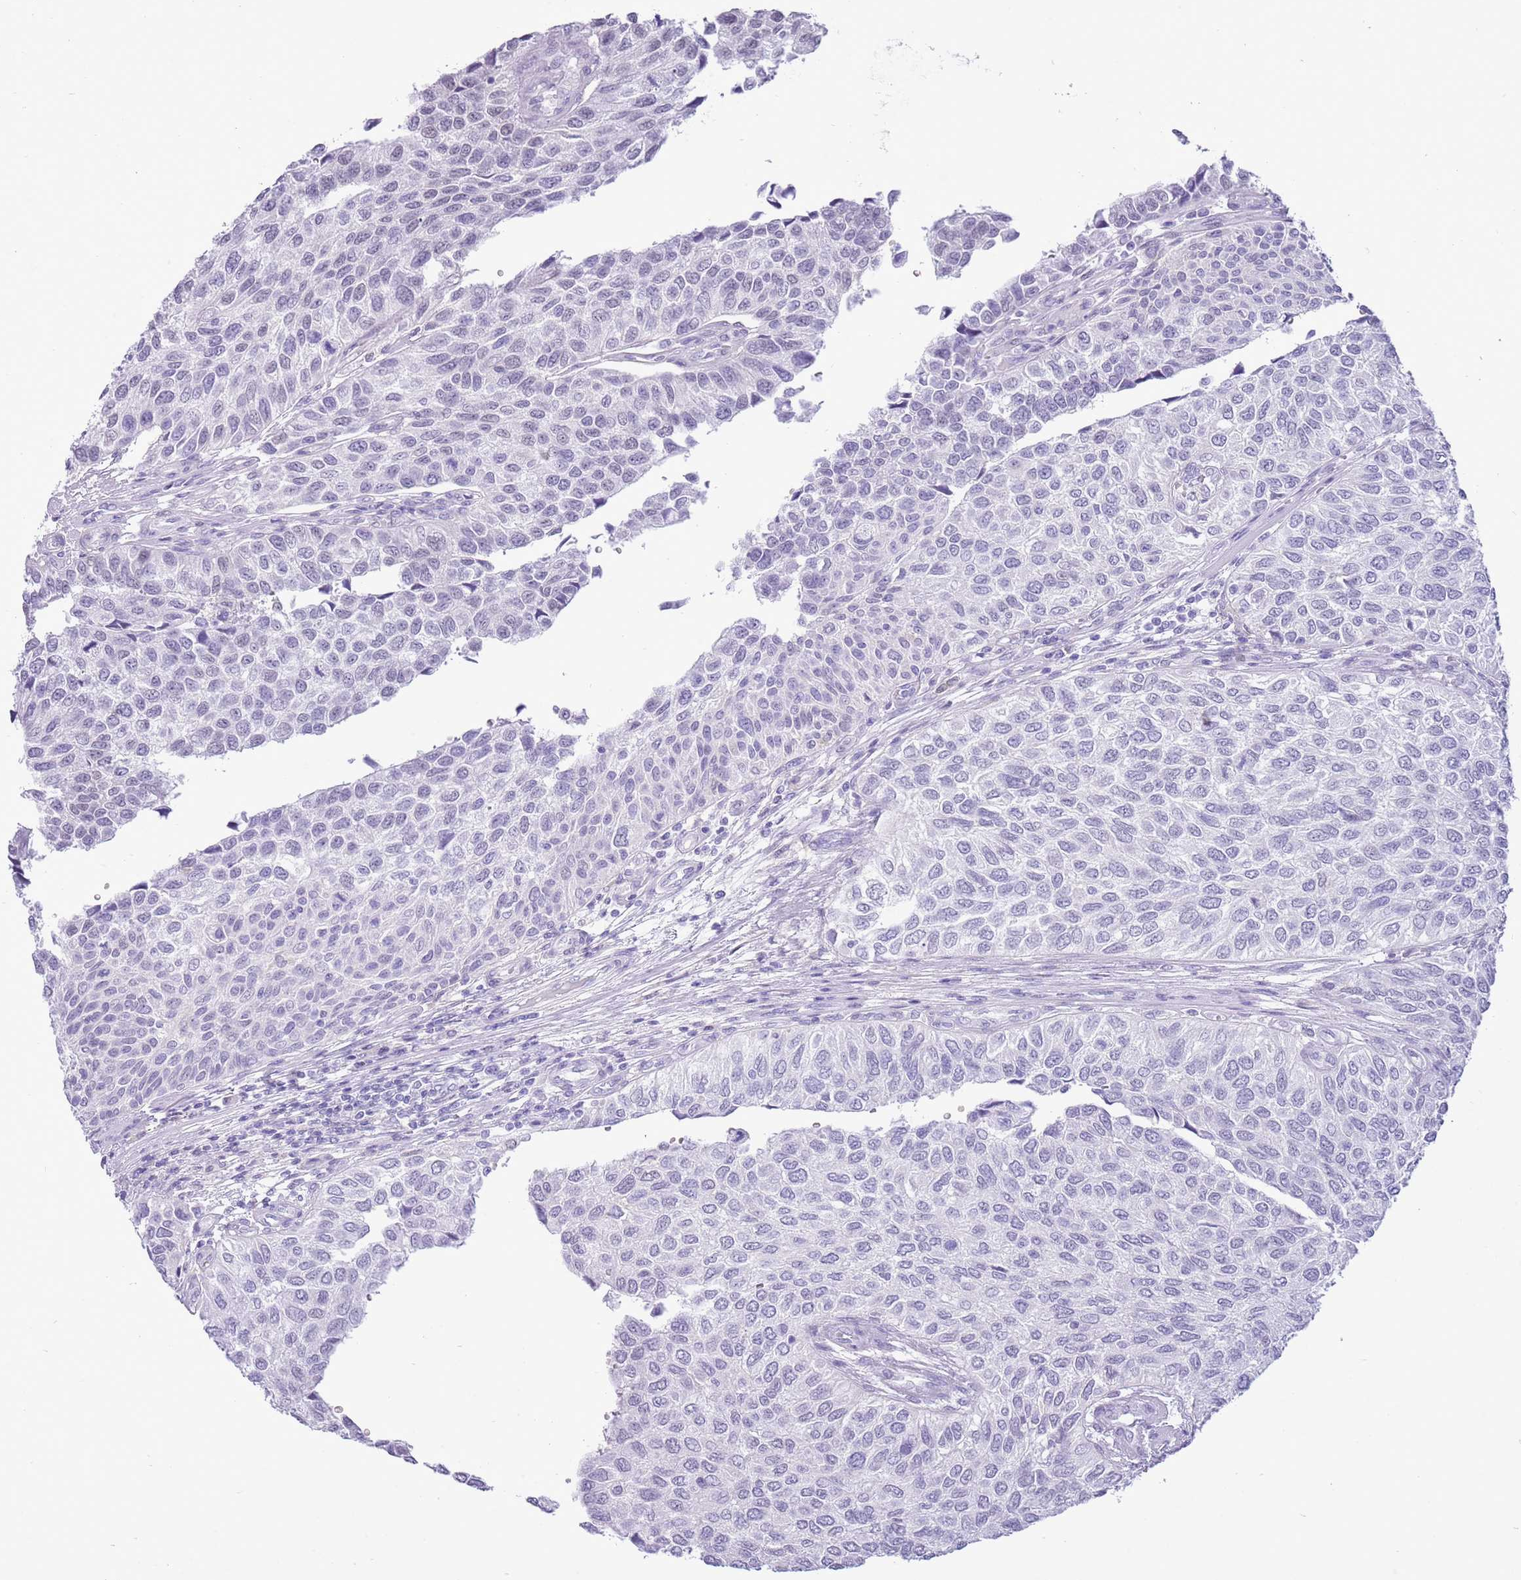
{"staining": {"intensity": "negative", "quantity": "none", "location": "none"}, "tissue": "urothelial cancer", "cell_type": "Tumor cells", "image_type": "cancer", "snomed": [{"axis": "morphology", "description": "Urothelial carcinoma, NOS"}, {"axis": "topography", "description": "Urinary bladder"}], "caption": "Human urothelial cancer stained for a protein using immunohistochemistry demonstrates no positivity in tumor cells.", "gene": "PPP1R17", "patient": {"sex": "male", "age": 55}}